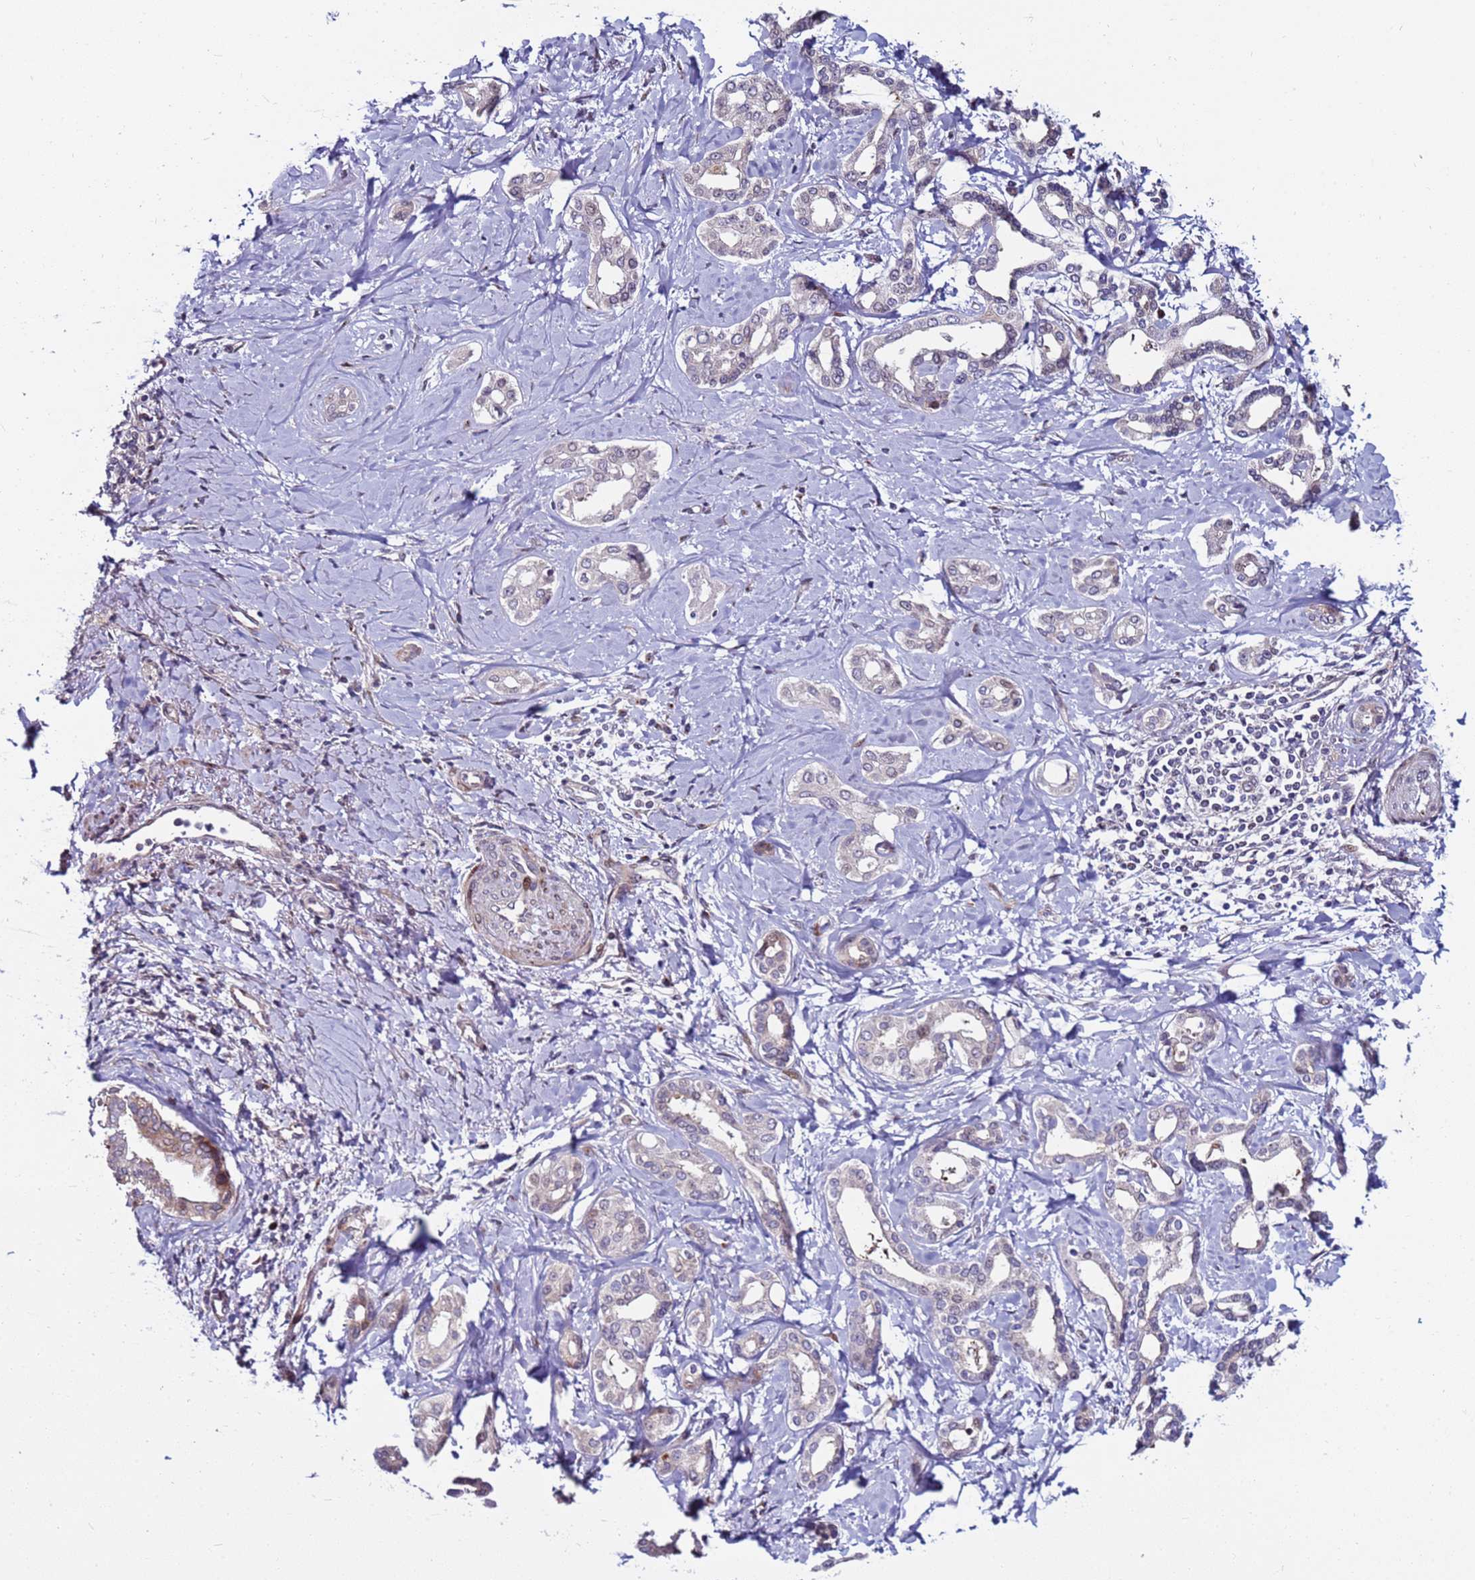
{"staining": {"intensity": "negative", "quantity": "none", "location": "none"}, "tissue": "liver cancer", "cell_type": "Tumor cells", "image_type": "cancer", "snomed": [{"axis": "morphology", "description": "Cholangiocarcinoma"}, {"axis": "topography", "description": "Liver"}], "caption": "High power microscopy micrograph of an IHC photomicrograph of liver cancer (cholangiocarcinoma), revealing no significant positivity in tumor cells.", "gene": "WBP11", "patient": {"sex": "female", "age": 77}}